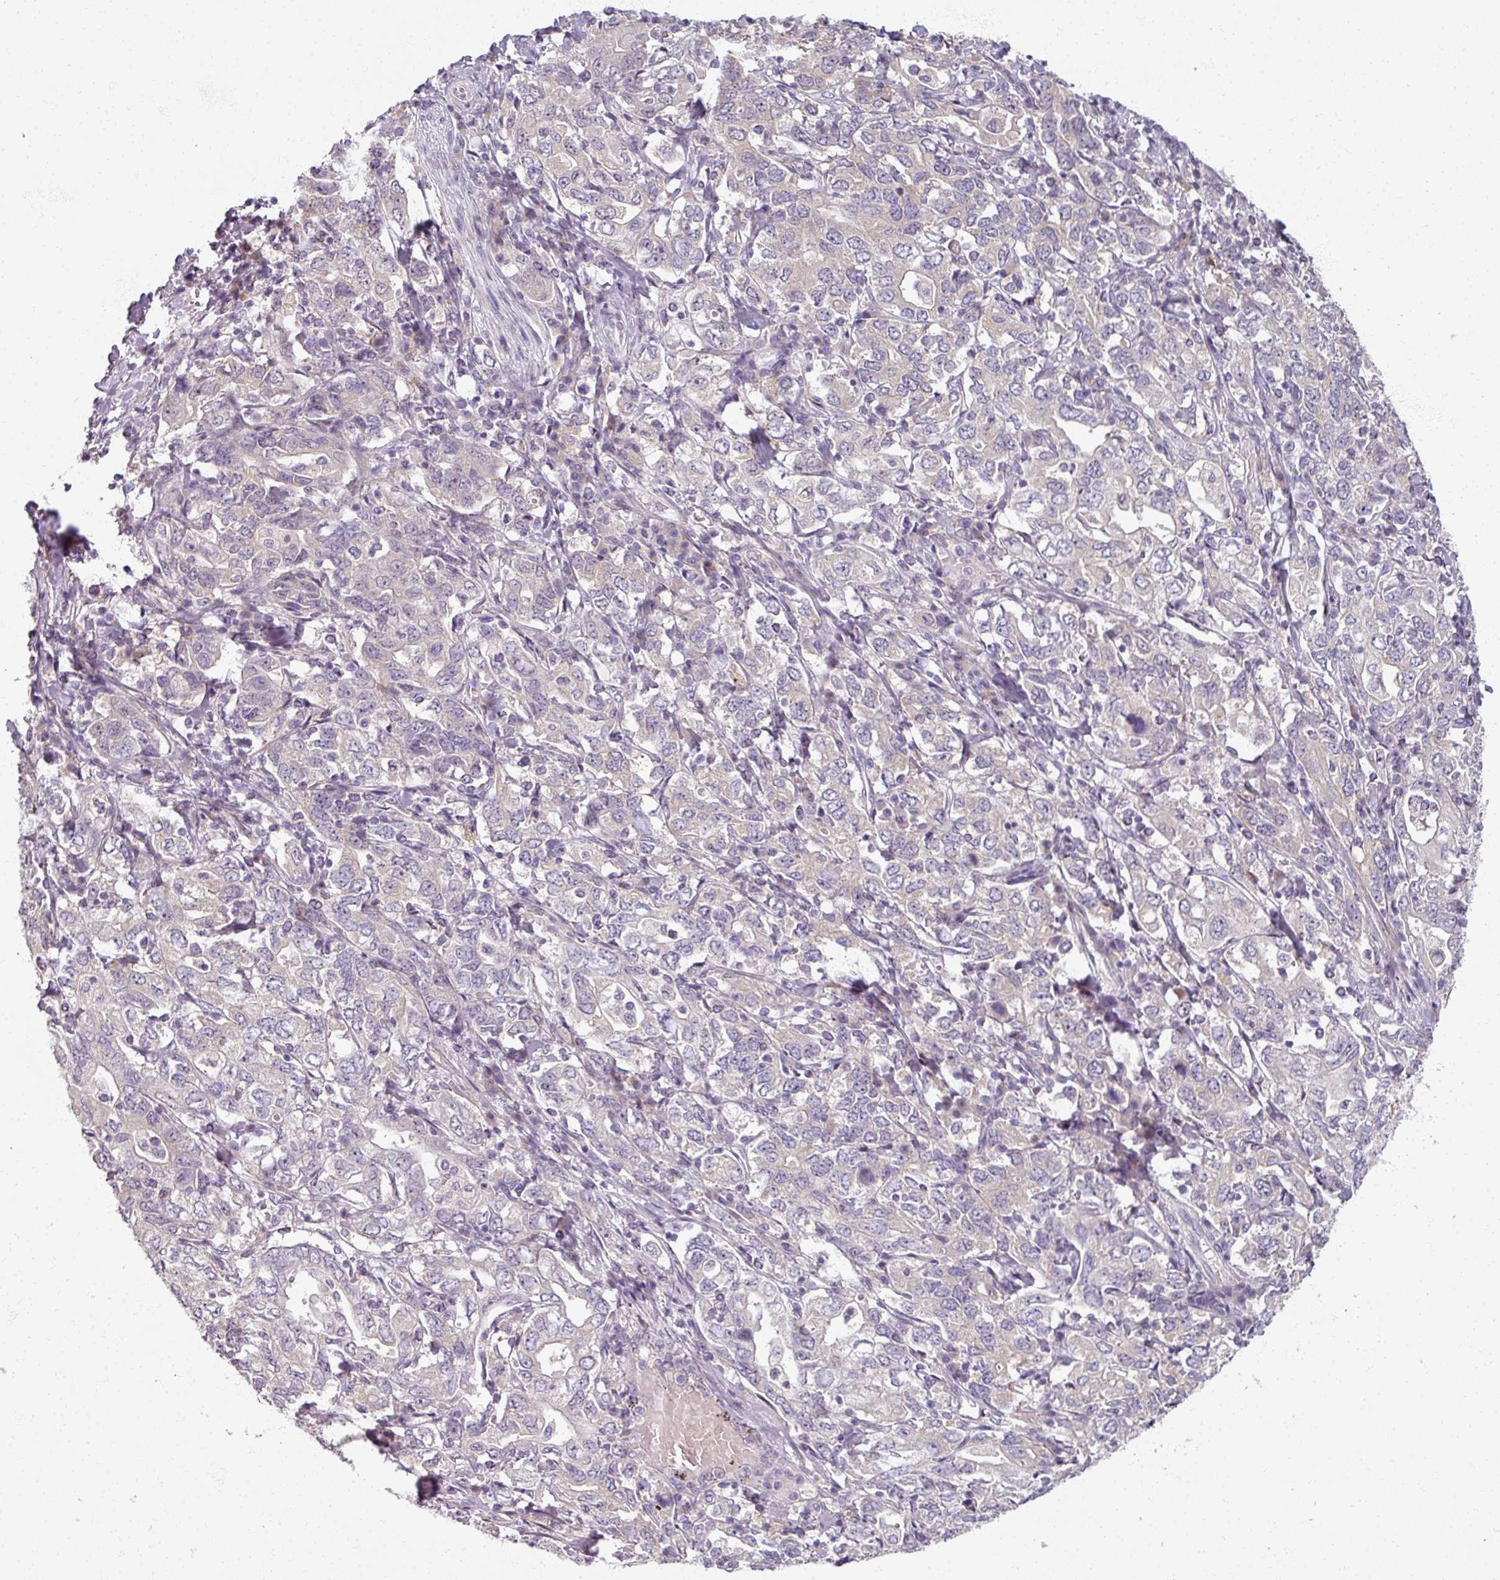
{"staining": {"intensity": "negative", "quantity": "none", "location": "none"}, "tissue": "stomach cancer", "cell_type": "Tumor cells", "image_type": "cancer", "snomed": [{"axis": "morphology", "description": "Adenocarcinoma, NOS"}, {"axis": "topography", "description": "Stomach, upper"}, {"axis": "topography", "description": "Stomach"}], "caption": "This is an immunohistochemistry (IHC) micrograph of stomach cancer (adenocarcinoma). There is no positivity in tumor cells.", "gene": "MYMK", "patient": {"sex": "male", "age": 62}}